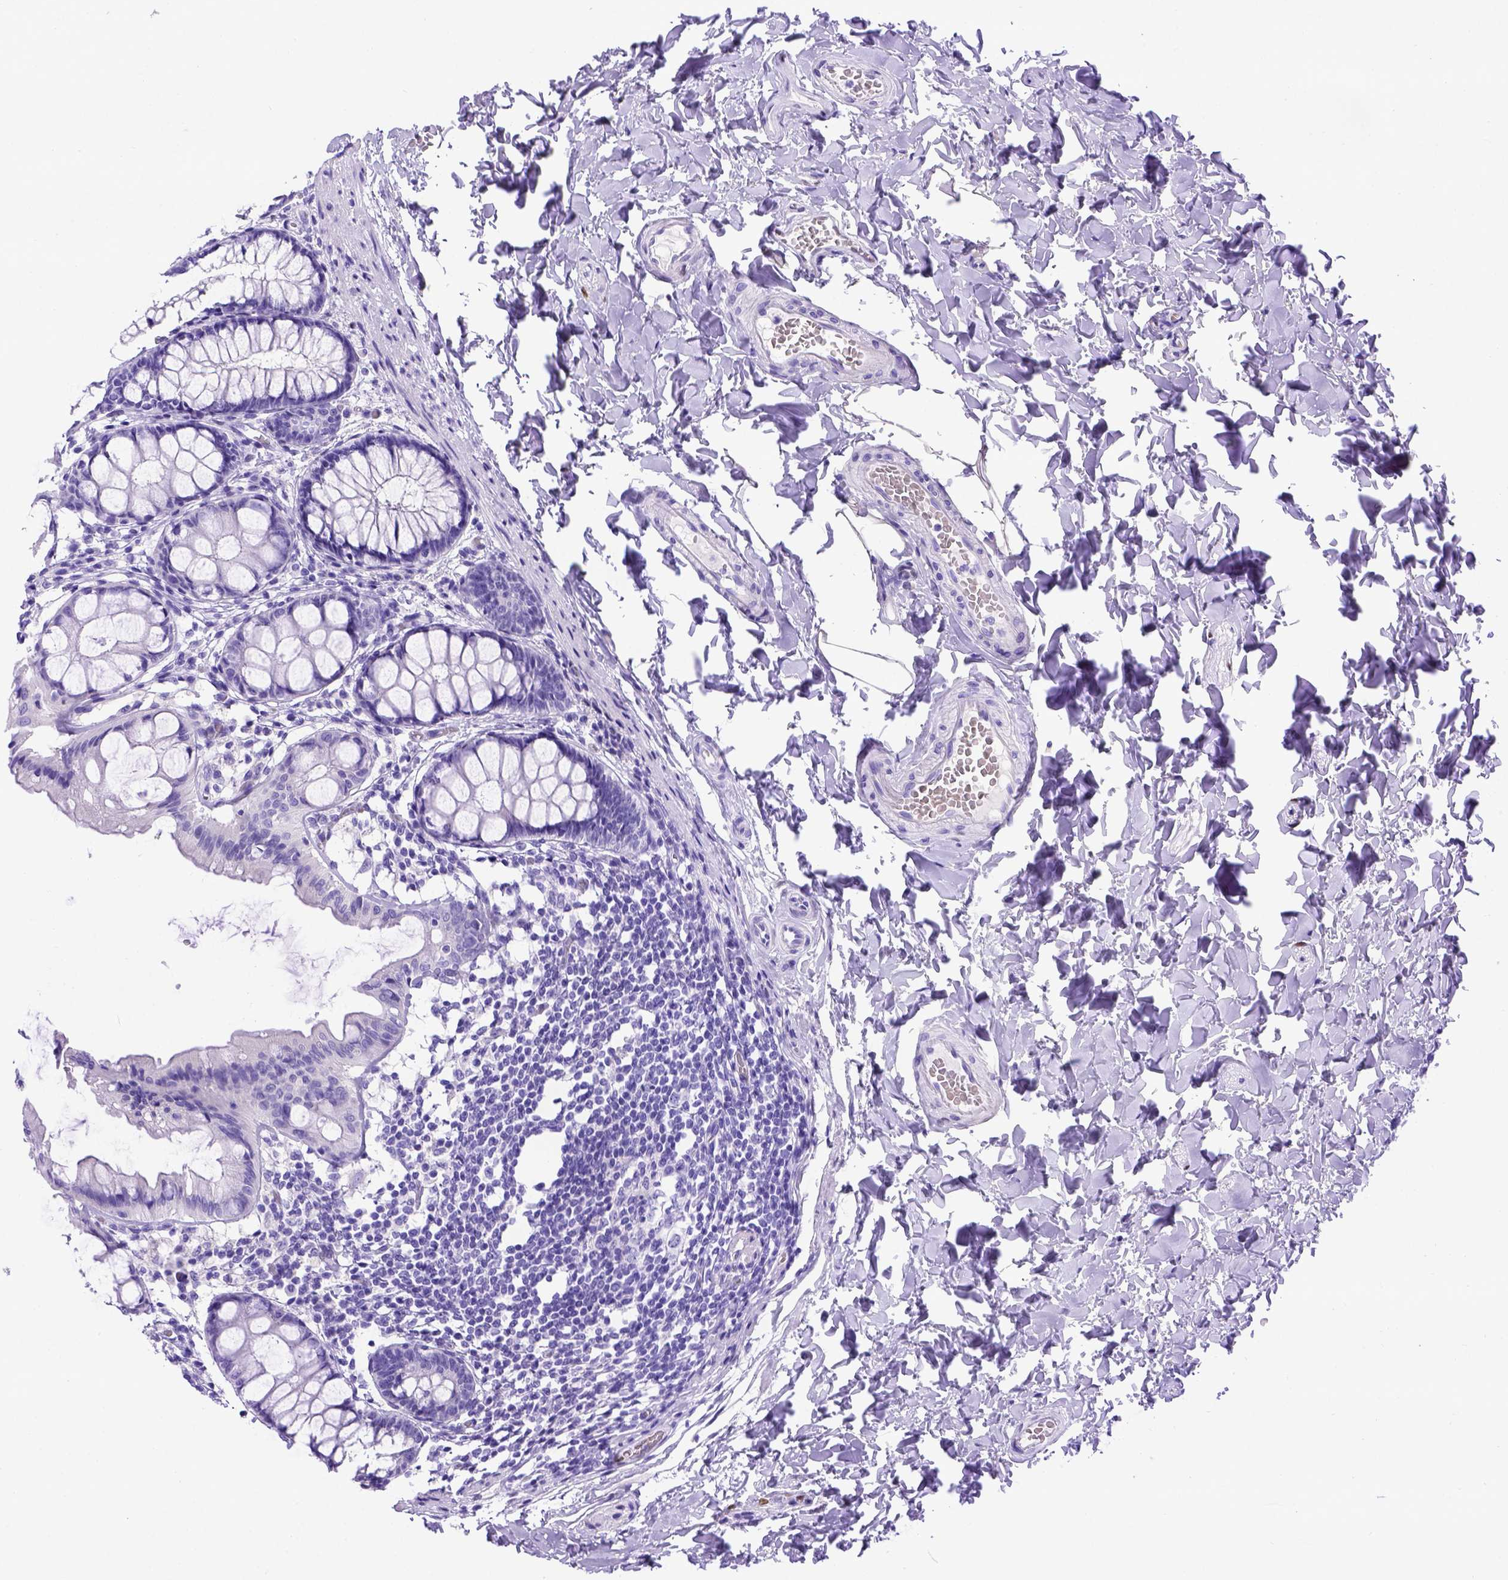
{"staining": {"intensity": "negative", "quantity": "none", "location": "none"}, "tissue": "colon", "cell_type": "Endothelial cells", "image_type": "normal", "snomed": [{"axis": "morphology", "description": "Normal tissue, NOS"}, {"axis": "topography", "description": "Colon"}], "caption": "This is a micrograph of IHC staining of normal colon, which shows no positivity in endothelial cells.", "gene": "MEOX2", "patient": {"sex": "male", "age": 47}}